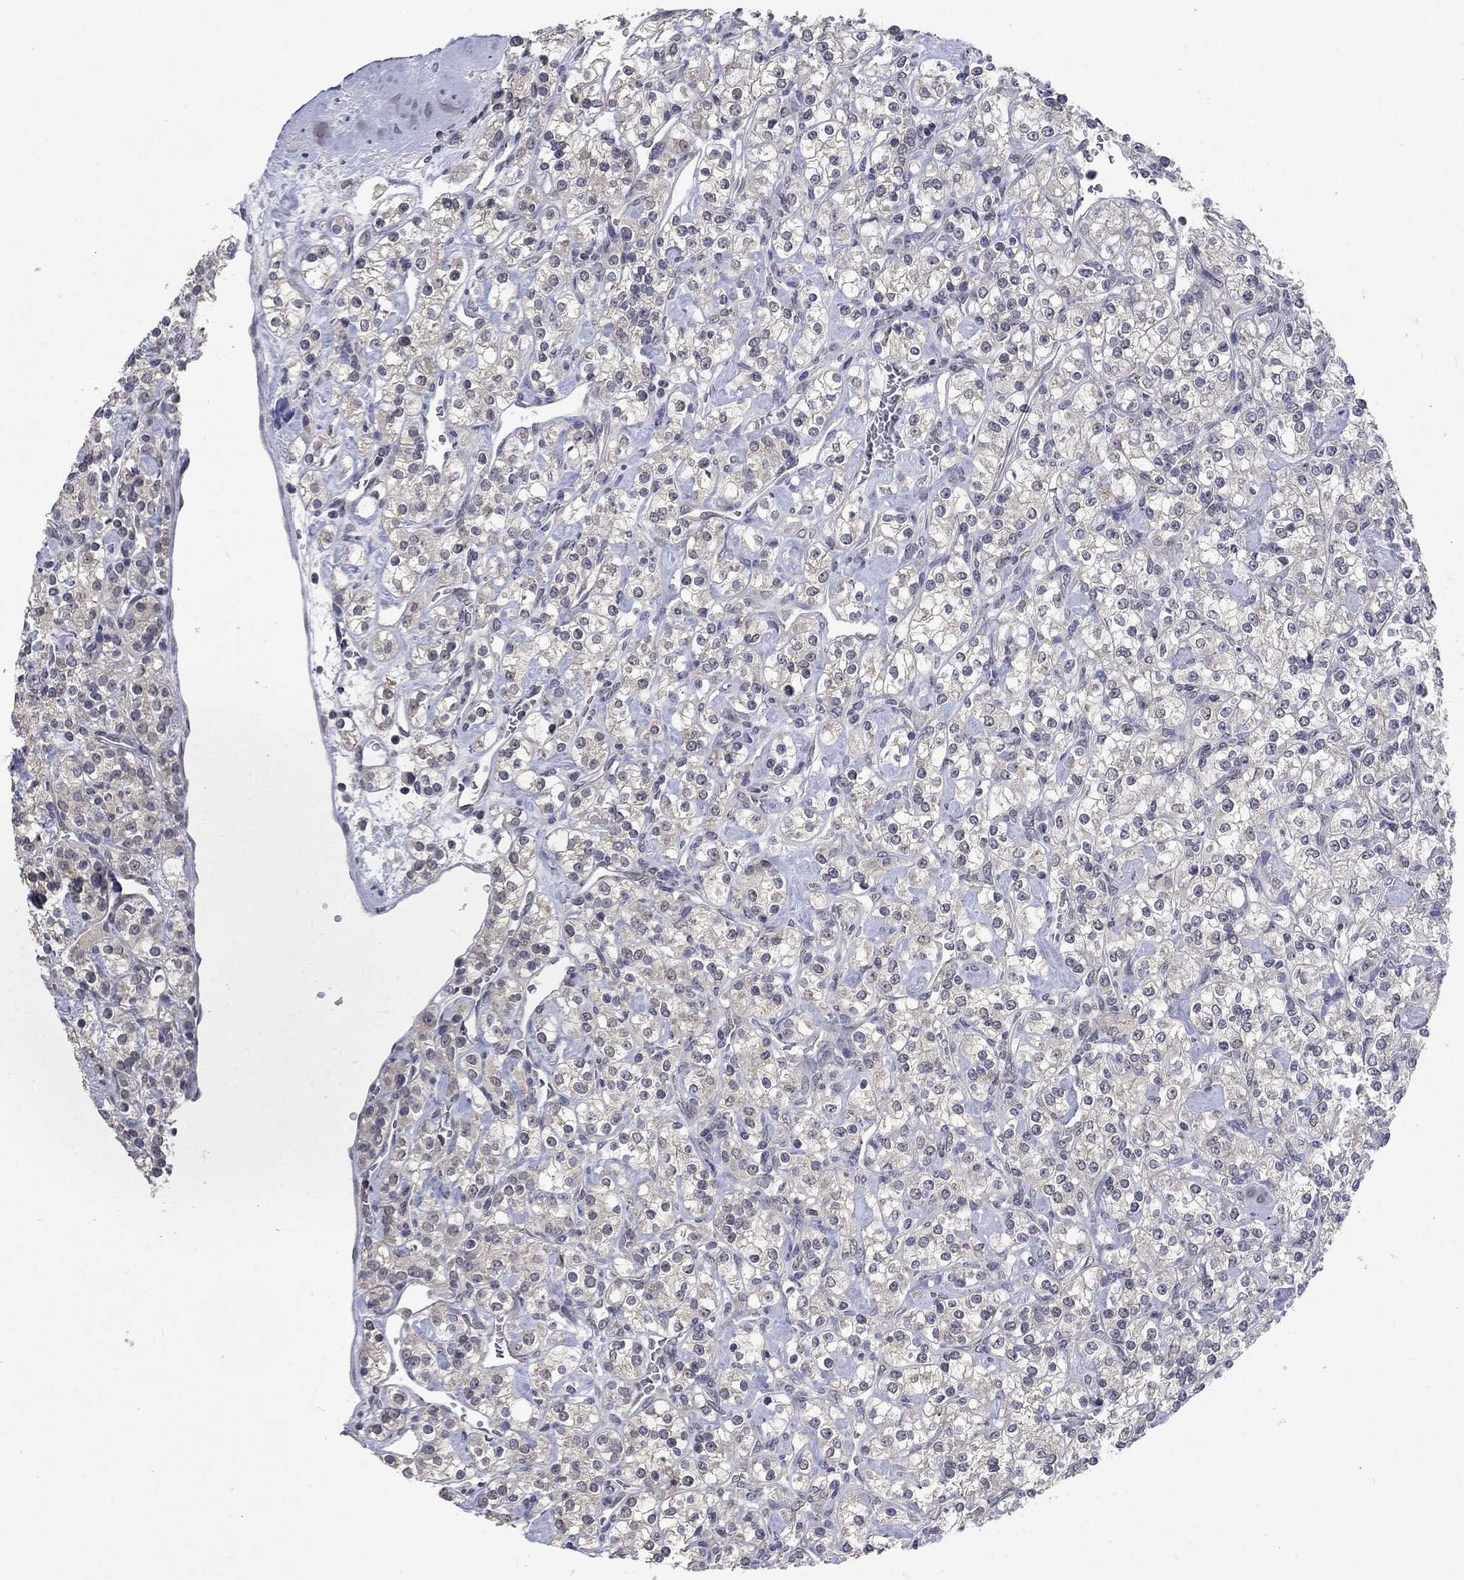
{"staining": {"intensity": "negative", "quantity": "none", "location": "none"}, "tissue": "renal cancer", "cell_type": "Tumor cells", "image_type": "cancer", "snomed": [{"axis": "morphology", "description": "Adenocarcinoma, NOS"}, {"axis": "topography", "description": "Kidney"}], "caption": "The IHC histopathology image has no significant staining in tumor cells of renal cancer tissue. The staining was performed using DAB to visualize the protein expression in brown, while the nuclei were stained in blue with hematoxylin (Magnification: 20x).", "gene": "SPATA33", "patient": {"sex": "male", "age": 77}}